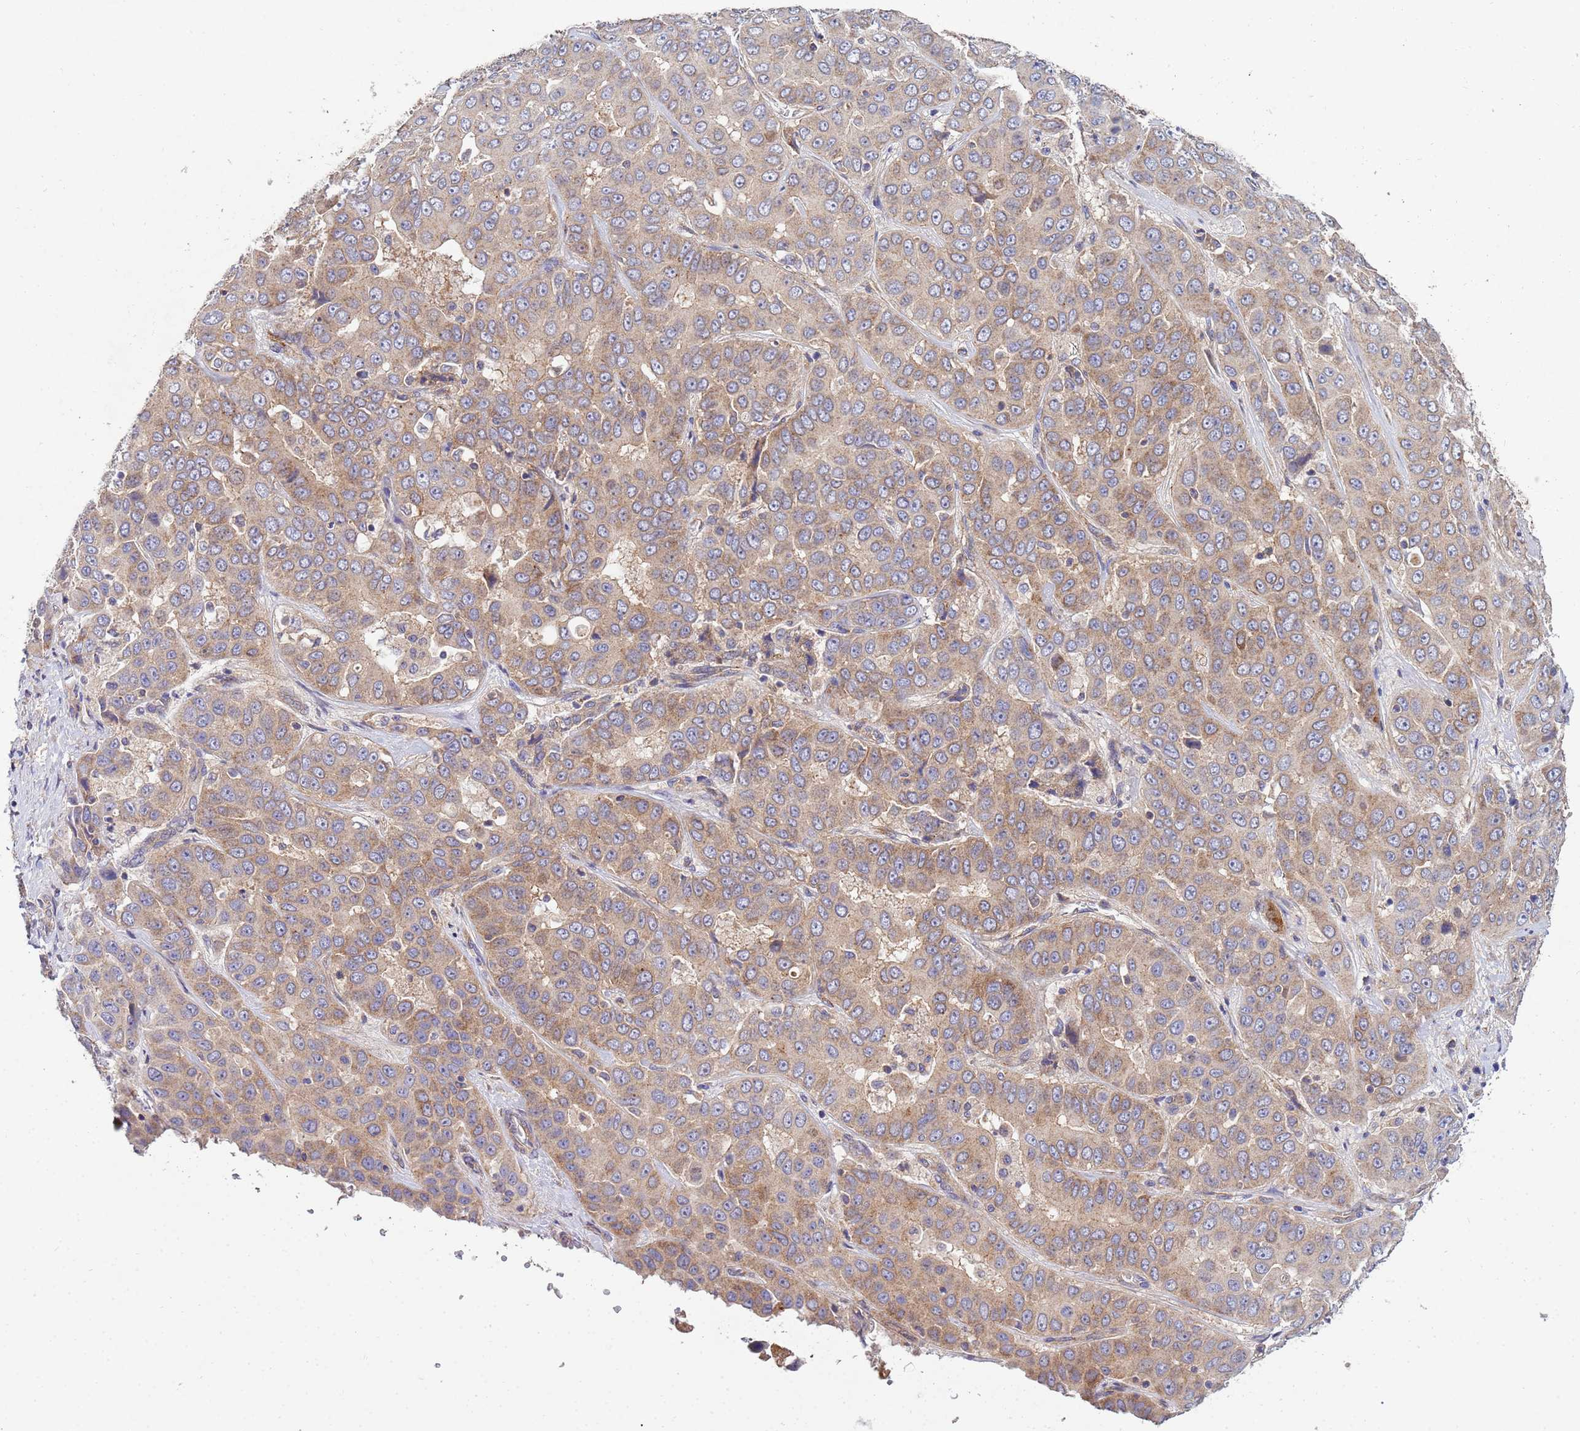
{"staining": {"intensity": "moderate", "quantity": ">75%", "location": "cytoplasmic/membranous"}, "tissue": "liver cancer", "cell_type": "Tumor cells", "image_type": "cancer", "snomed": [{"axis": "morphology", "description": "Cholangiocarcinoma"}, {"axis": "topography", "description": "Liver"}], "caption": "Approximately >75% of tumor cells in liver cancer (cholangiocarcinoma) show moderate cytoplasmic/membranous protein staining as visualized by brown immunohistochemical staining.", "gene": "CDC34", "patient": {"sex": "female", "age": 52}}